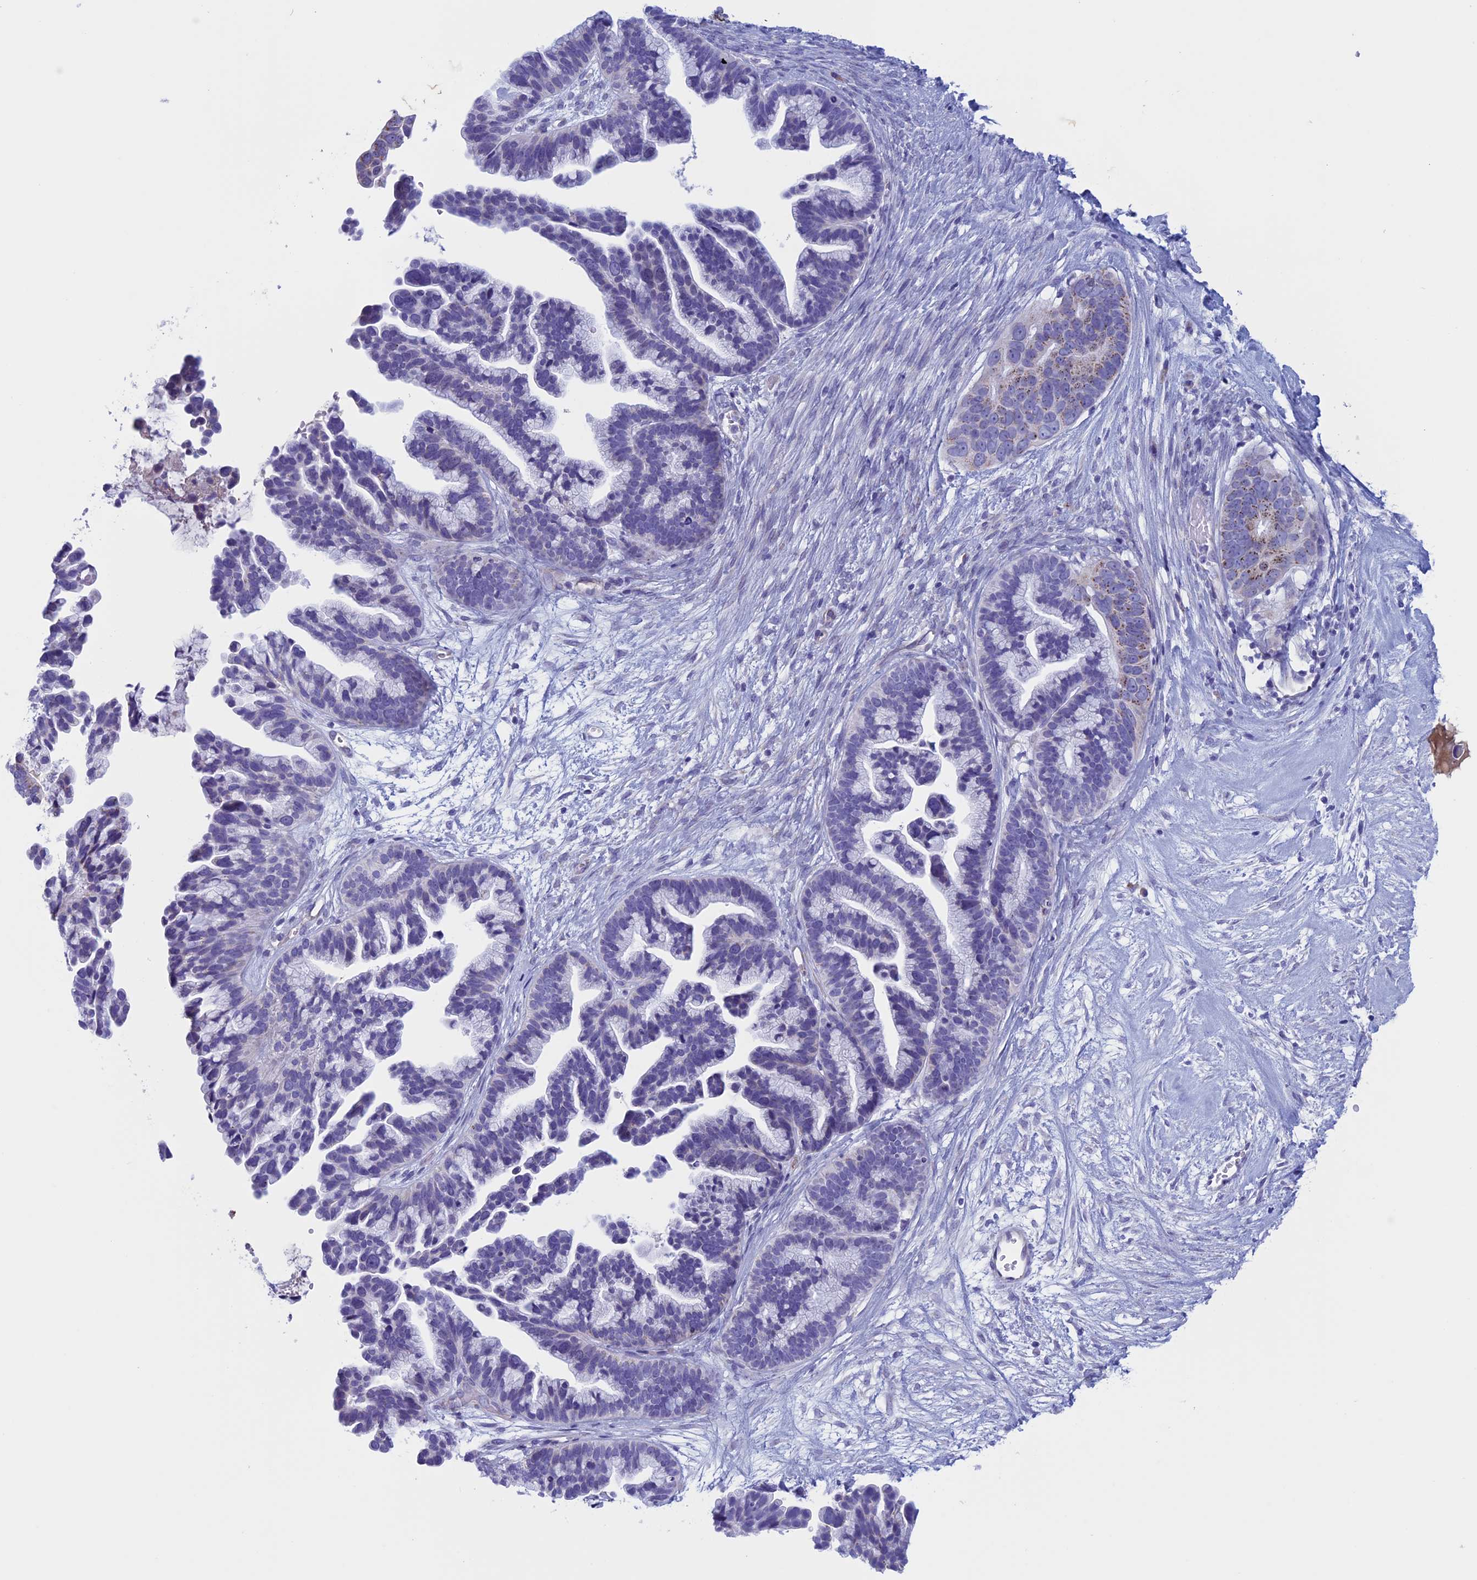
{"staining": {"intensity": "weak", "quantity": "25%-75%", "location": "cytoplasmic/membranous"}, "tissue": "ovarian cancer", "cell_type": "Tumor cells", "image_type": "cancer", "snomed": [{"axis": "morphology", "description": "Cystadenocarcinoma, serous, NOS"}, {"axis": "topography", "description": "Ovary"}], "caption": "Human ovarian serous cystadenocarcinoma stained for a protein (brown) displays weak cytoplasmic/membranous positive positivity in approximately 25%-75% of tumor cells.", "gene": "NDUFB9", "patient": {"sex": "female", "age": 56}}